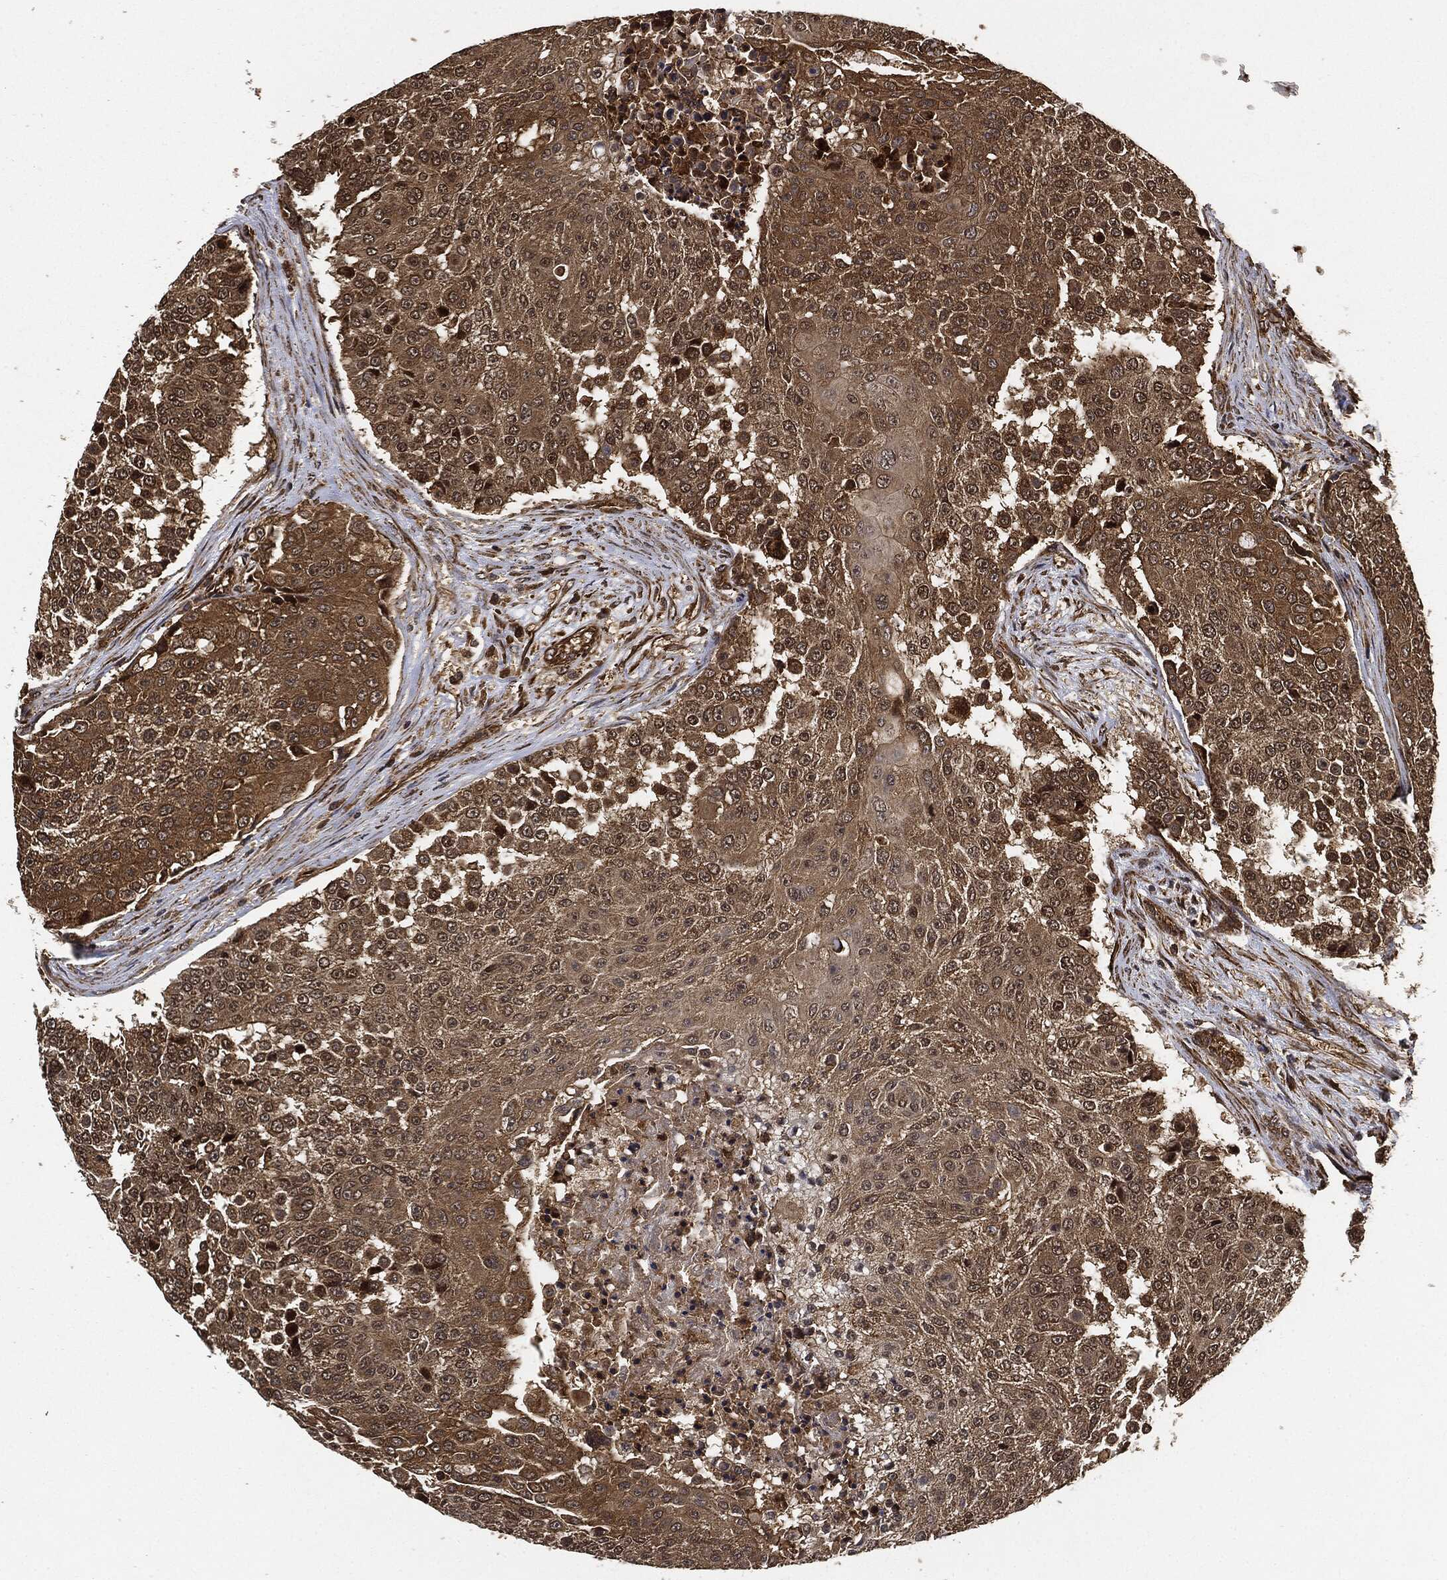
{"staining": {"intensity": "strong", "quantity": ">75%", "location": "cytoplasmic/membranous"}, "tissue": "urothelial cancer", "cell_type": "Tumor cells", "image_type": "cancer", "snomed": [{"axis": "morphology", "description": "Urothelial carcinoma, High grade"}, {"axis": "topography", "description": "Urinary bladder"}], "caption": "Immunohistochemical staining of human urothelial cancer reveals high levels of strong cytoplasmic/membranous positivity in about >75% of tumor cells. The staining was performed using DAB, with brown indicating positive protein expression. Nuclei are stained blue with hematoxylin.", "gene": "CEP290", "patient": {"sex": "female", "age": 63}}